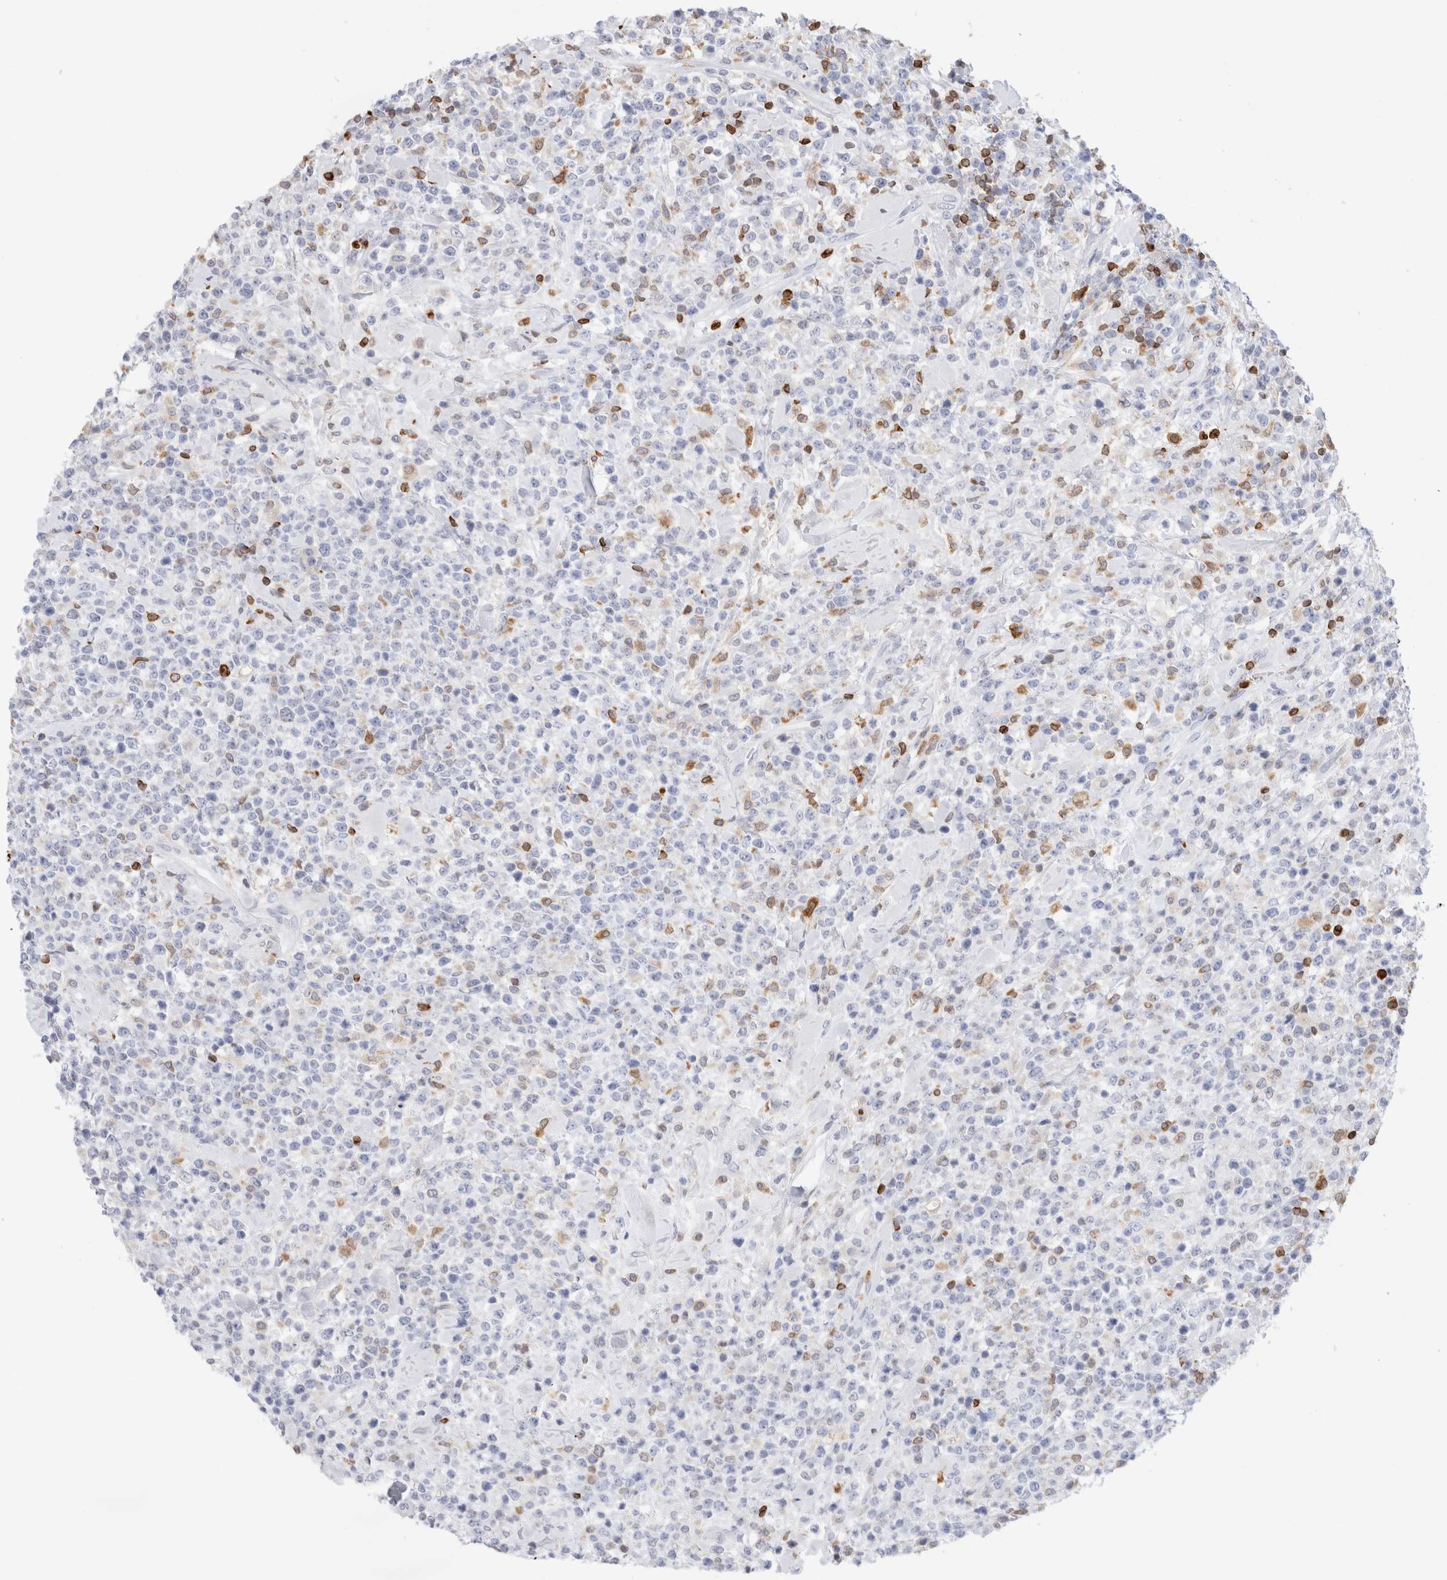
{"staining": {"intensity": "negative", "quantity": "none", "location": "none"}, "tissue": "lymphoma", "cell_type": "Tumor cells", "image_type": "cancer", "snomed": [{"axis": "morphology", "description": "Malignant lymphoma, non-Hodgkin's type, High grade"}, {"axis": "topography", "description": "Colon"}], "caption": "An image of human high-grade malignant lymphoma, non-Hodgkin's type is negative for staining in tumor cells. (DAB (3,3'-diaminobenzidine) IHC visualized using brightfield microscopy, high magnification).", "gene": "ALOX5AP", "patient": {"sex": "female", "age": 53}}